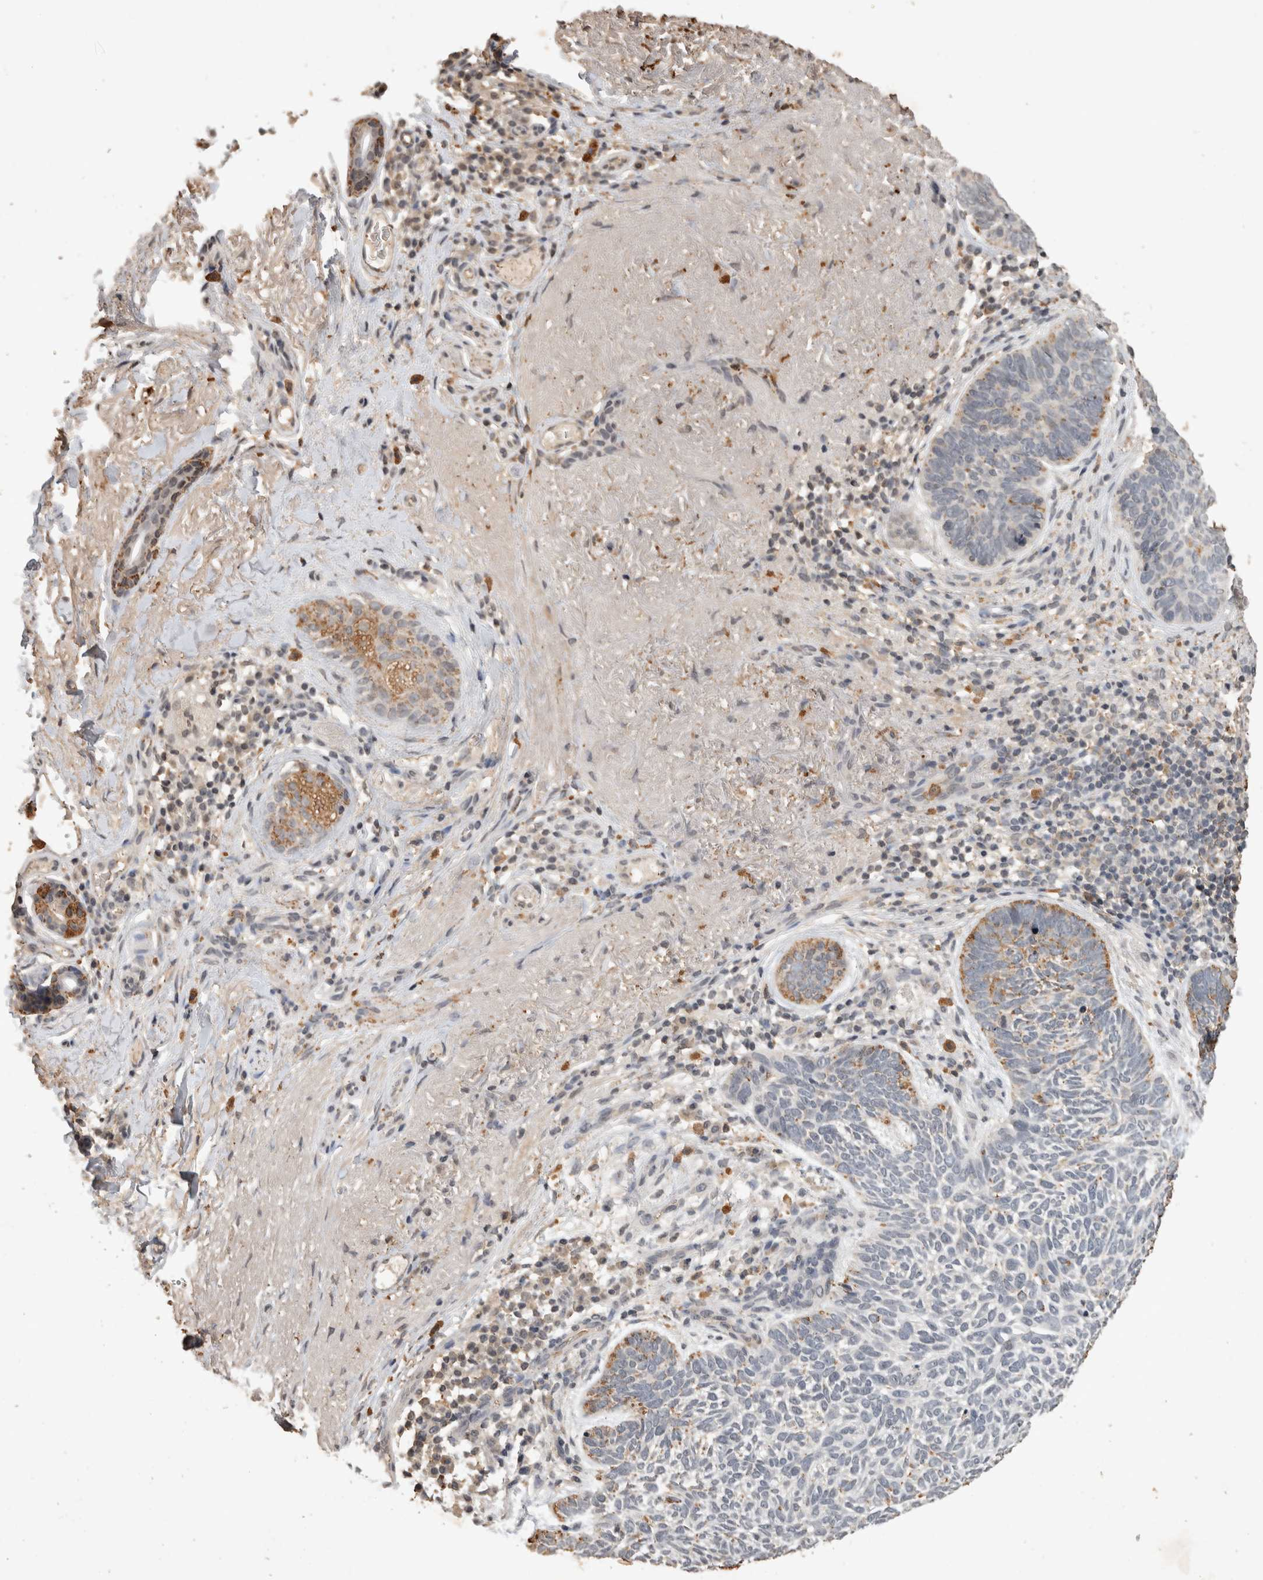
{"staining": {"intensity": "moderate", "quantity": "<25%", "location": "cytoplasmic/membranous"}, "tissue": "skin cancer", "cell_type": "Tumor cells", "image_type": "cancer", "snomed": [{"axis": "morphology", "description": "Basal cell carcinoma"}, {"axis": "topography", "description": "Skin"}], "caption": "Tumor cells display moderate cytoplasmic/membranous staining in approximately <25% of cells in skin cancer.", "gene": "HRK", "patient": {"sex": "female", "age": 85}}